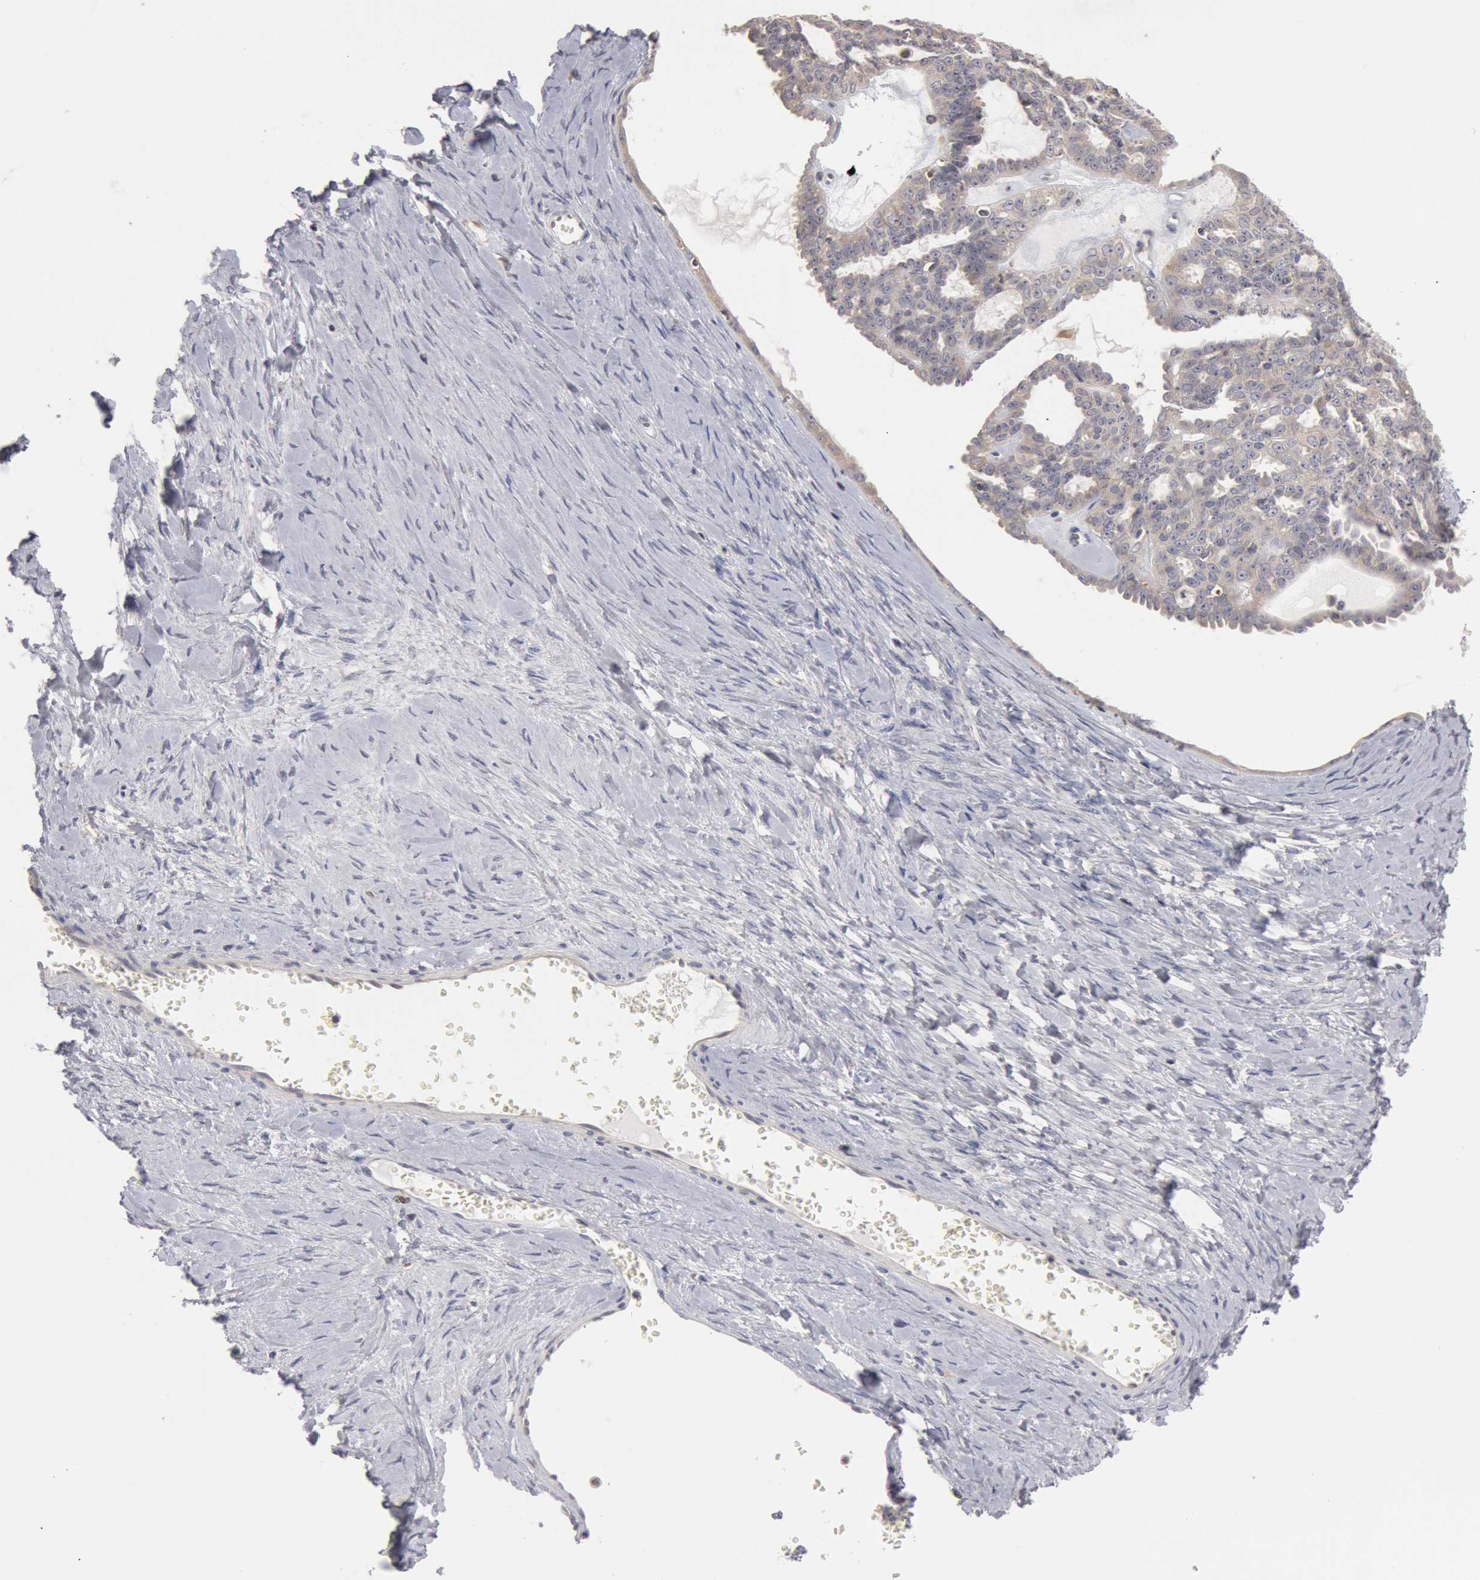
{"staining": {"intensity": "weak", "quantity": "25%-75%", "location": "cytoplasmic/membranous"}, "tissue": "ovarian cancer", "cell_type": "Tumor cells", "image_type": "cancer", "snomed": [{"axis": "morphology", "description": "Cystadenocarcinoma, serous, NOS"}, {"axis": "topography", "description": "Ovary"}], "caption": "Immunohistochemistry (IHC) (DAB (3,3'-diaminobenzidine)) staining of human serous cystadenocarcinoma (ovarian) demonstrates weak cytoplasmic/membranous protein positivity in approximately 25%-75% of tumor cells.", "gene": "OSBPL8", "patient": {"sex": "female", "age": 71}}